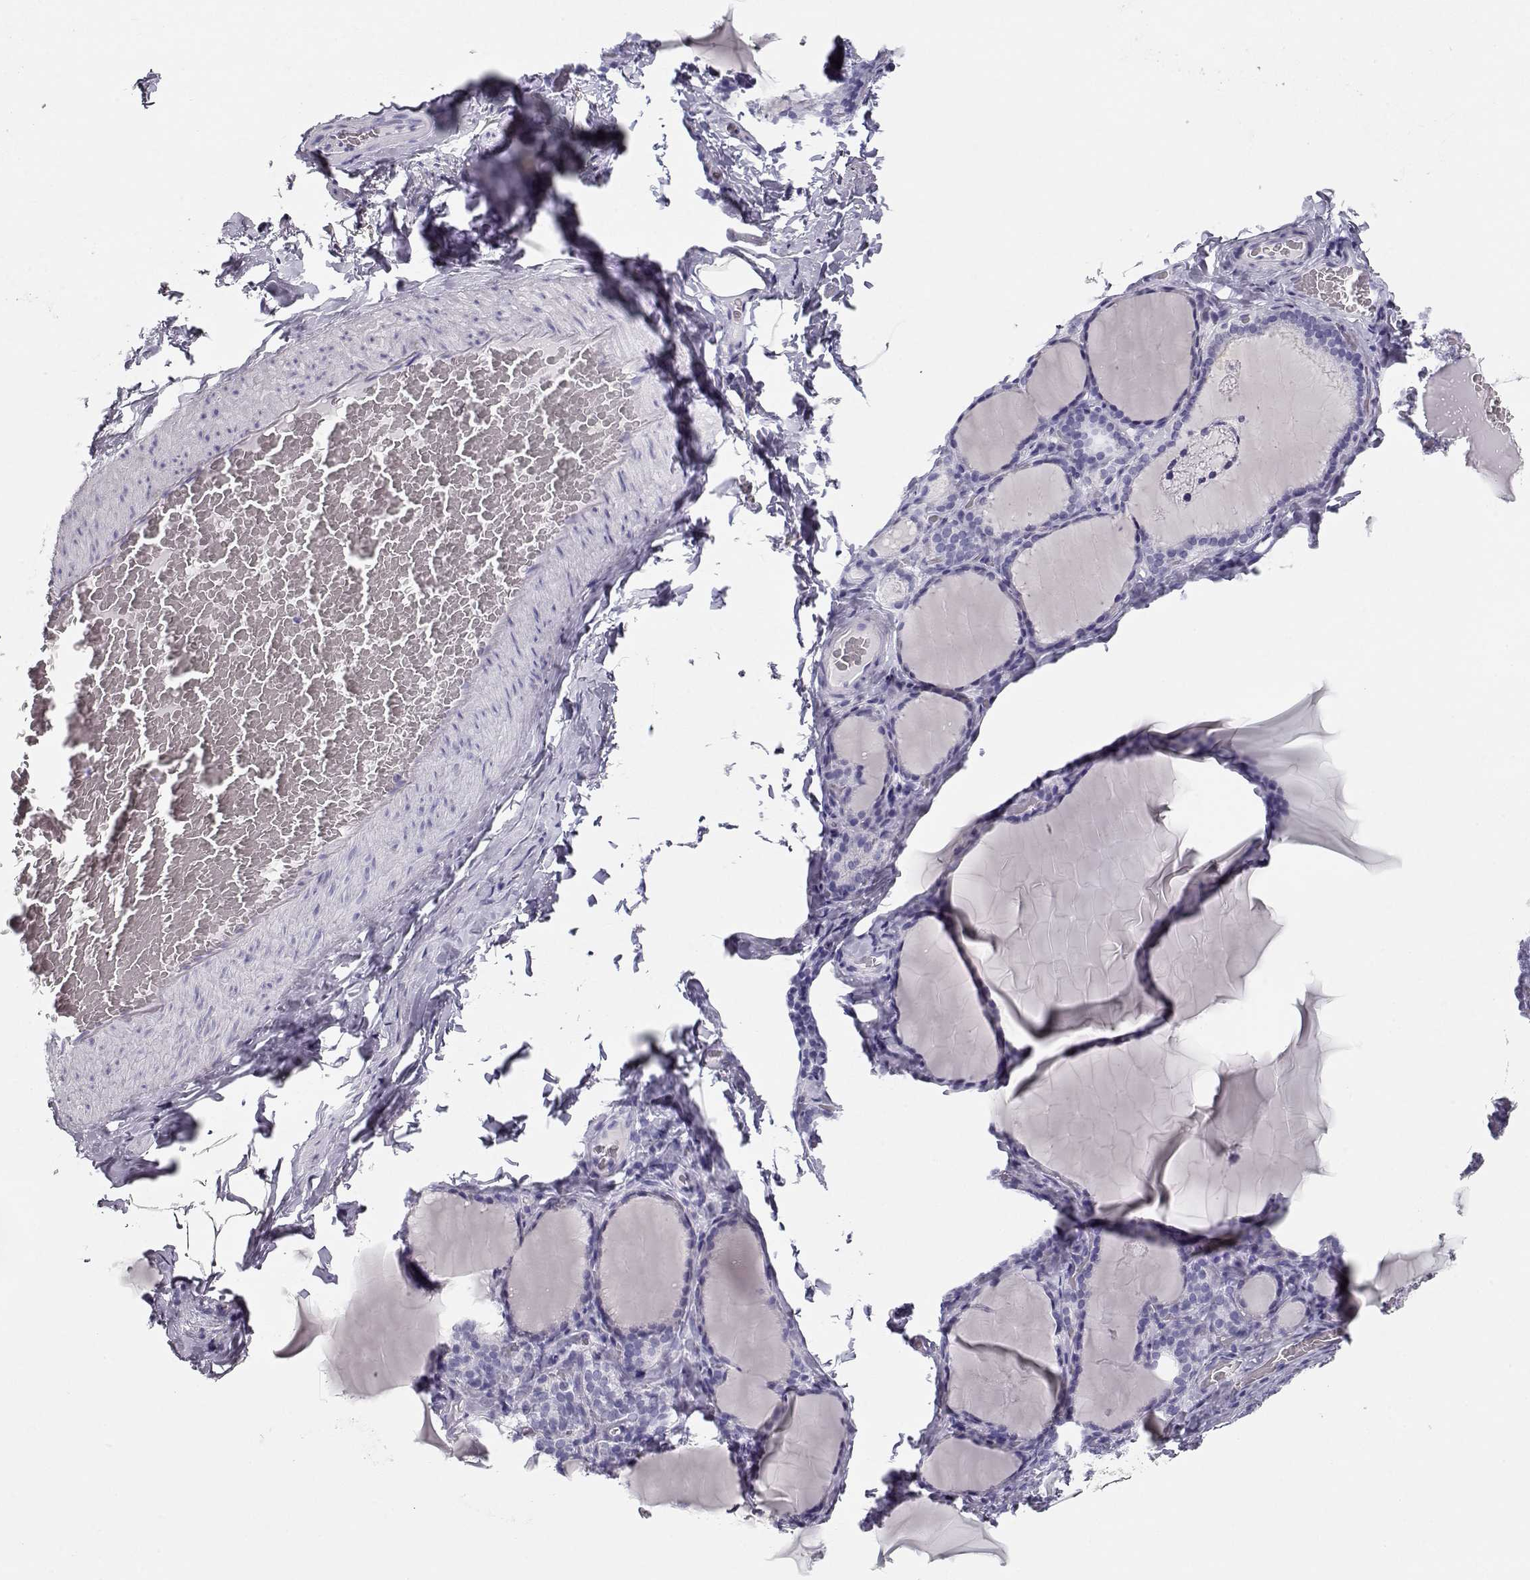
{"staining": {"intensity": "negative", "quantity": "none", "location": "none"}, "tissue": "thyroid gland", "cell_type": "Glandular cells", "image_type": "normal", "snomed": [{"axis": "morphology", "description": "Normal tissue, NOS"}, {"axis": "morphology", "description": "Hyperplasia, NOS"}, {"axis": "topography", "description": "Thyroid gland"}], "caption": "The photomicrograph exhibits no significant staining in glandular cells of thyroid gland. Nuclei are stained in blue.", "gene": "MAGEC1", "patient": {"sex": "female", "age": 27}}